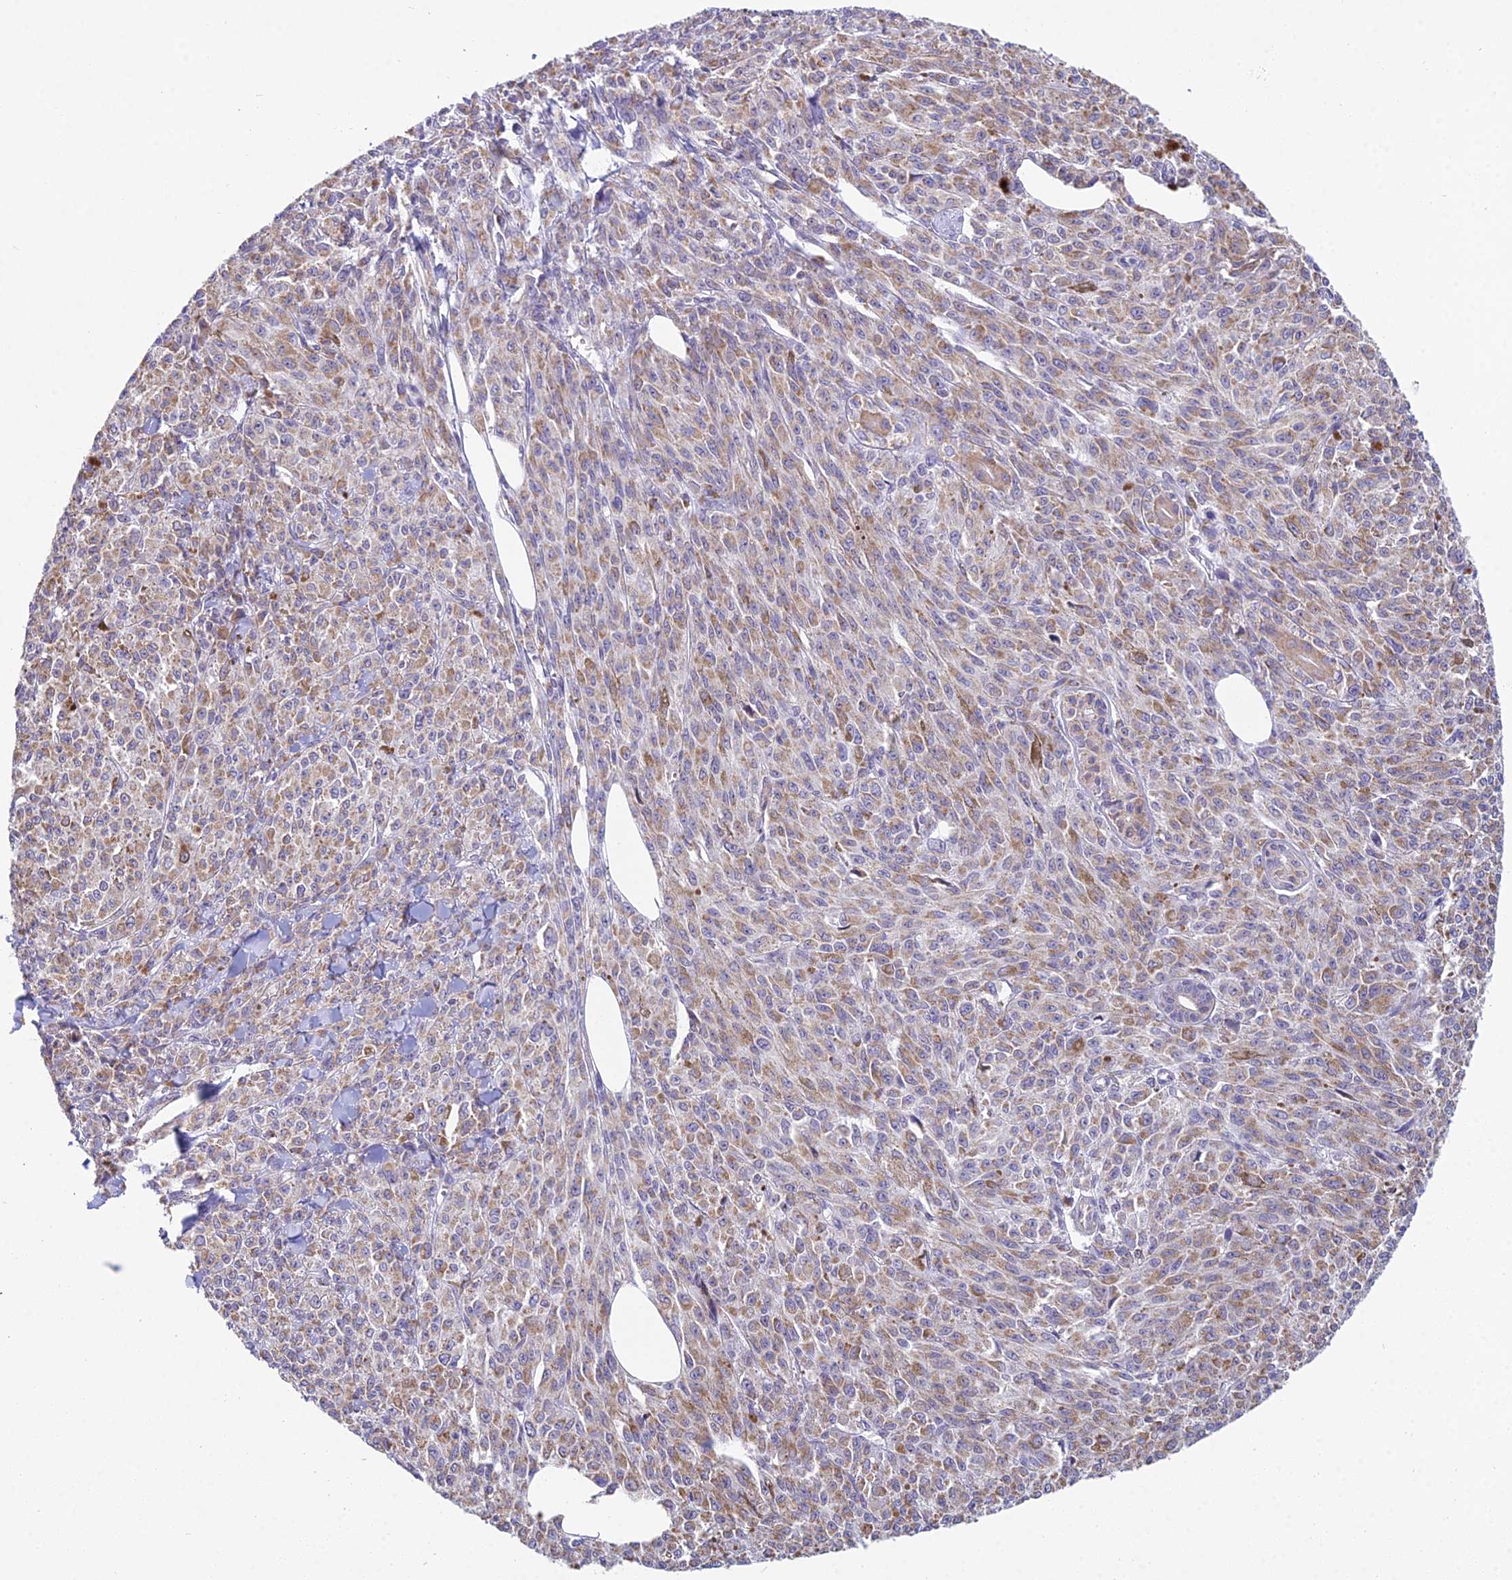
{"staining": {"intensity": "weak", "quantity": ">75%", "location": "cytoplasmic/membranous"}, "tissue": "melanoma", "cell_type": "Tumor cells", "image_type": "cancer", "snomed": [{"axis": "morphology", "description": "Malignant melanoma, NOS"}, {"axis": "topography", "description": "Skin"}], "caption": "Malignant melanoma stained with a protein marker demonstrates weak staining in tumor cells.", "gene": "CFAP206", "patient": {"sex": "female", "age": 52}}